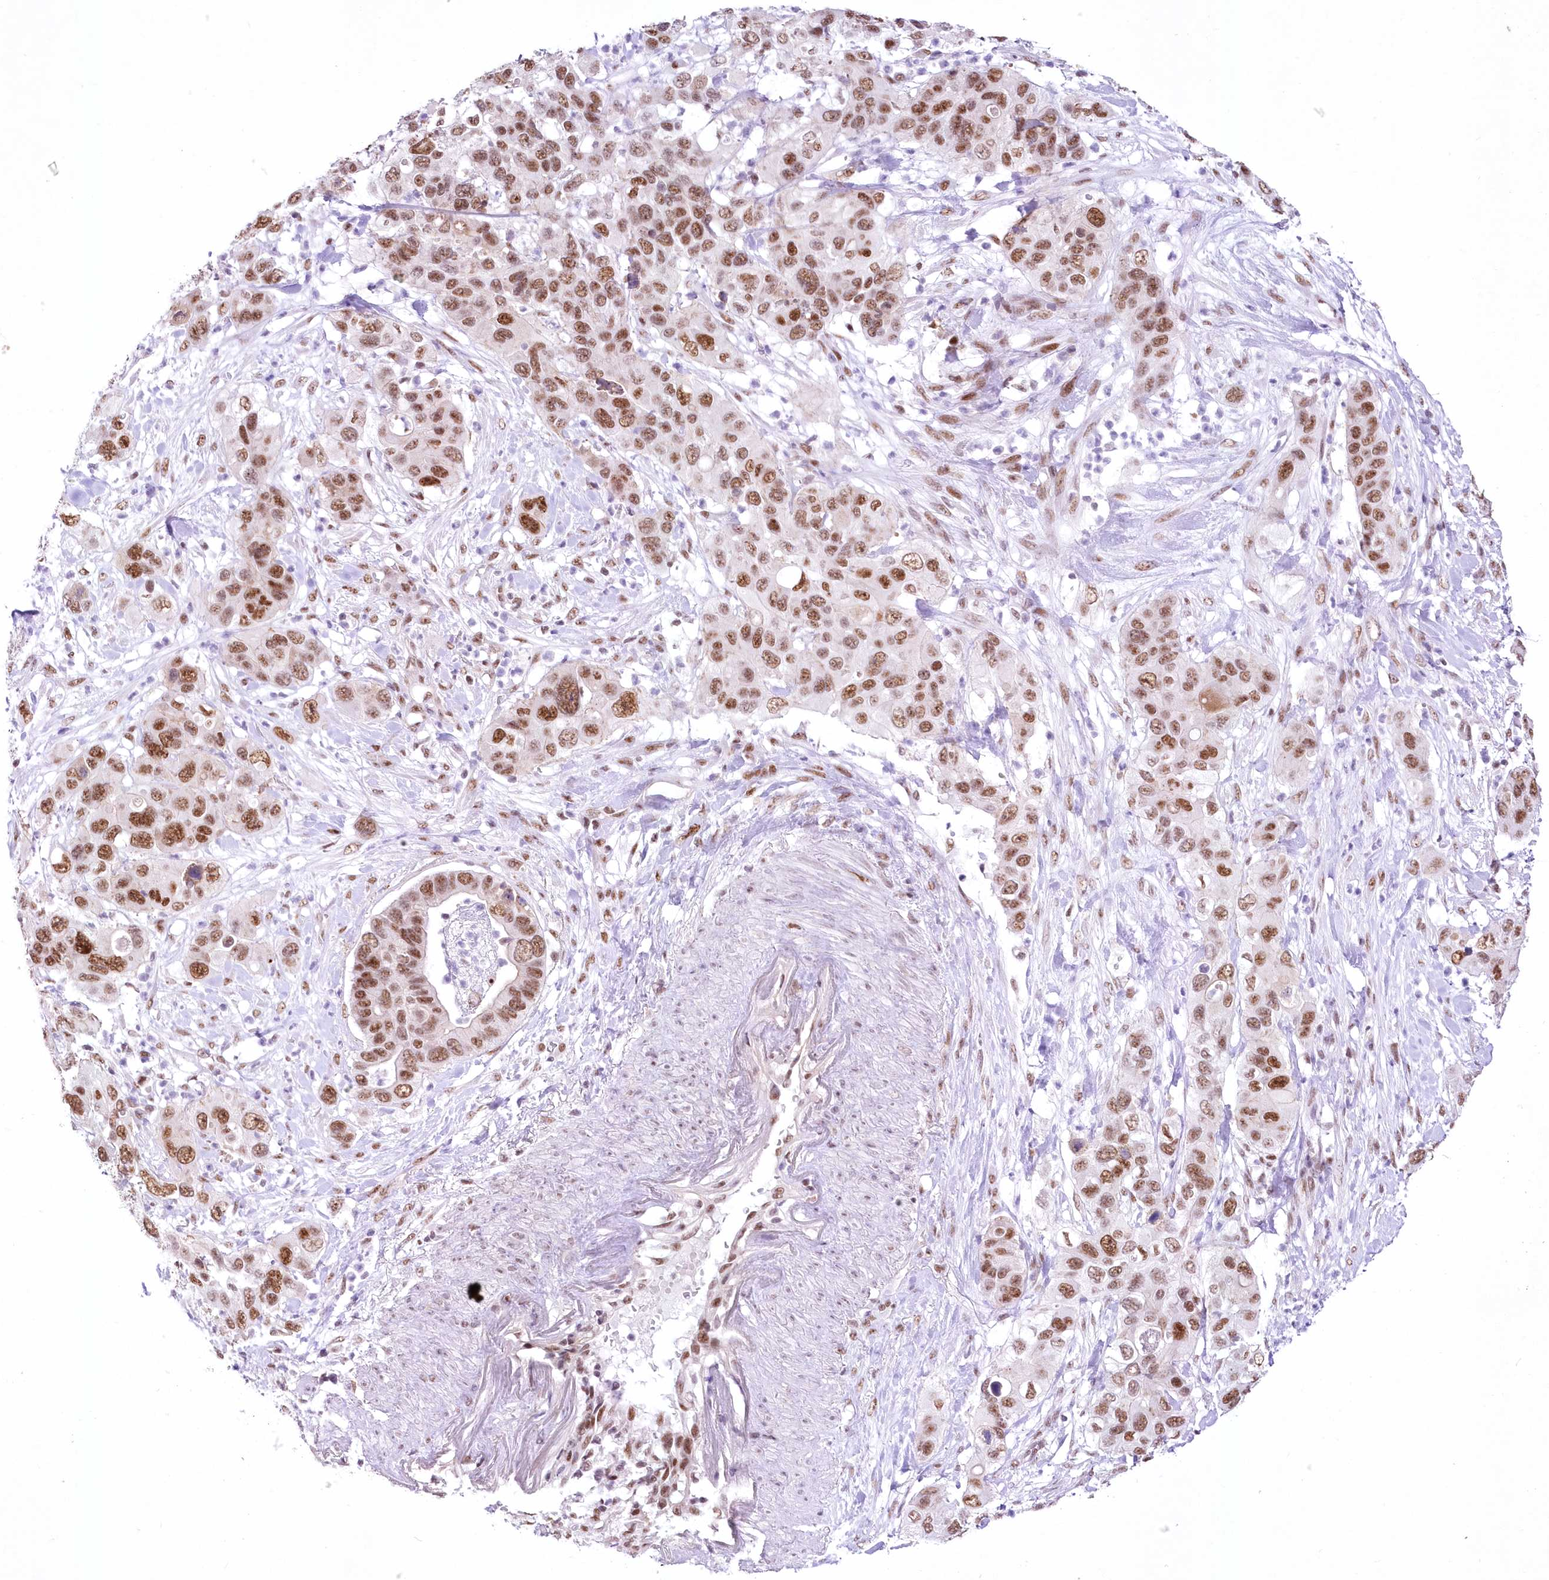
{"staining": {"intensity": "strong", "quantity": ">75%", "location": "nuclear"}, "tissue": "pancreatic cancer", "cell_type": "Tumor cells", "image_type": "cancer", "snomed": [{"axis": "morphology", "description": "Adenocarcinoma, NOS"}, {"axis": "topography", "description": "Pancreas"}], "caption": "Immunohistochemical staining of human pancreatic cancer displays high levels of strong nuclear staining in about >75% of tumor cells.", "gene": "NSUN2", "patient": {"sex": "female", "age": 71}}